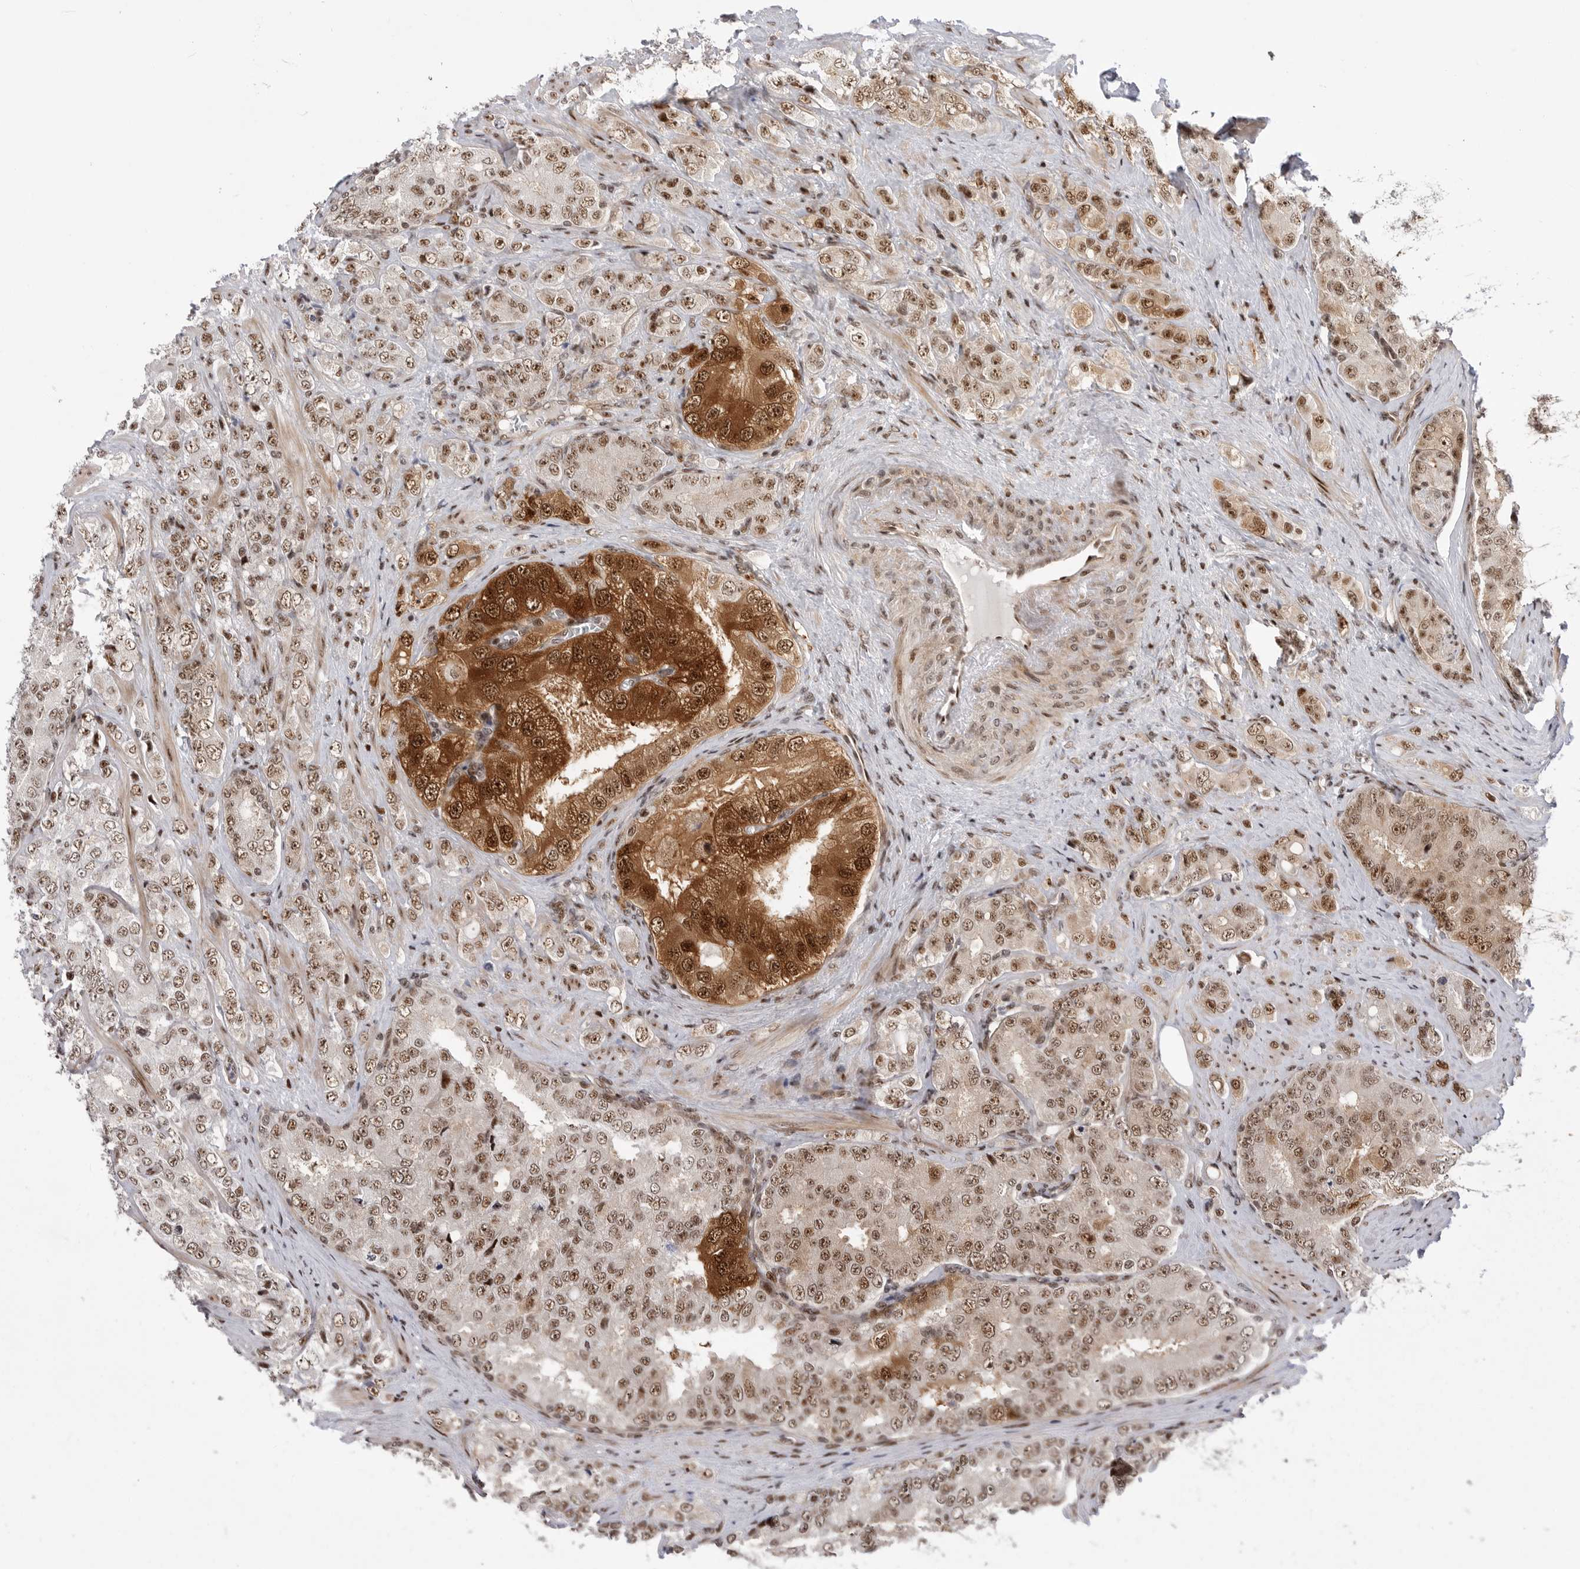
{"staining": {"intensity": "moderate", "quantity": ">75%", "location": "cytoplasmic/membranous,nuclear"}, "tissue": "prostate cancer", "cell_type": "Tumor cells", "image_type": "cancer", "snomed": [{"axis": "morphology", "description": "Adenocarcinoma, High grade"}, {"axis": "topography", "description": "Prostate"}], "caption": "High-power microscopy captured an immunohistochemistry micrograph of prostate cancer (adenocarcinoma (high-grade)), revealing moderate cytoplasmic/membranous and nuclear staining in approximately >75% of tumor cells.", "gene": "GPATCH2", "patient": {"sex": "male", "age": 58}}